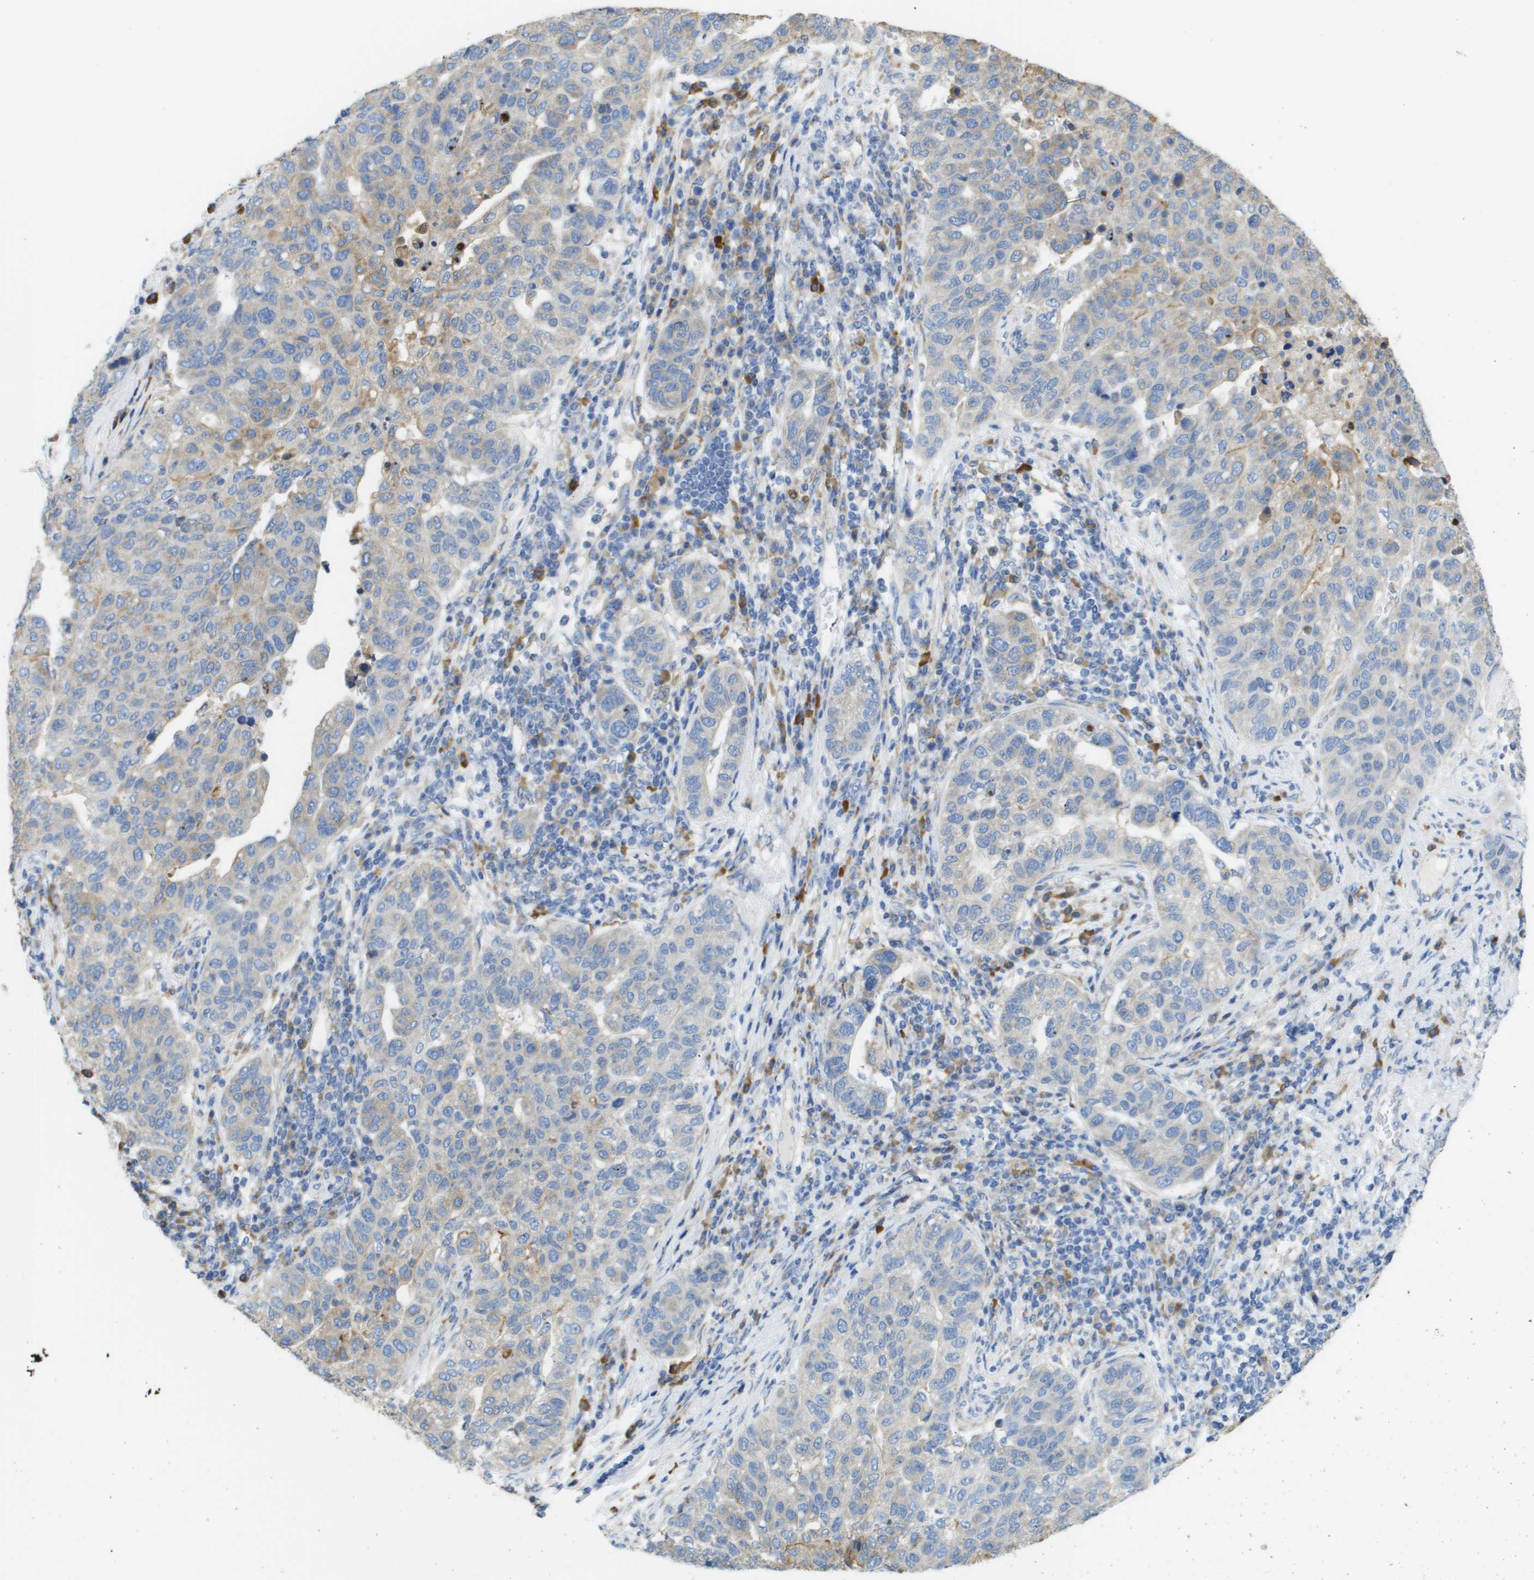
{"staining": {"intensity": "weak", "quantity": "25%-75%", "location": "cytoplasmic/membranous"}, "tissue": "pancreatic cancer", "cell_type": "Tumor cells", "image_type": "cancer", "snomed": [{"axis": "morphology", "description": "Adenocarcinoma, NOS"}, {"axis": "topography", "description": "Pancreas"}], "caption": "Brown immunohistochemical staining in human adenocarcinoma (pancreatic) demonstrates weak cytoplasmic/membranous expression in approximately 25%-75% of tumor cells.", "gene": "SDR42E1", "patient": {"sex": "female", "age": 61}}